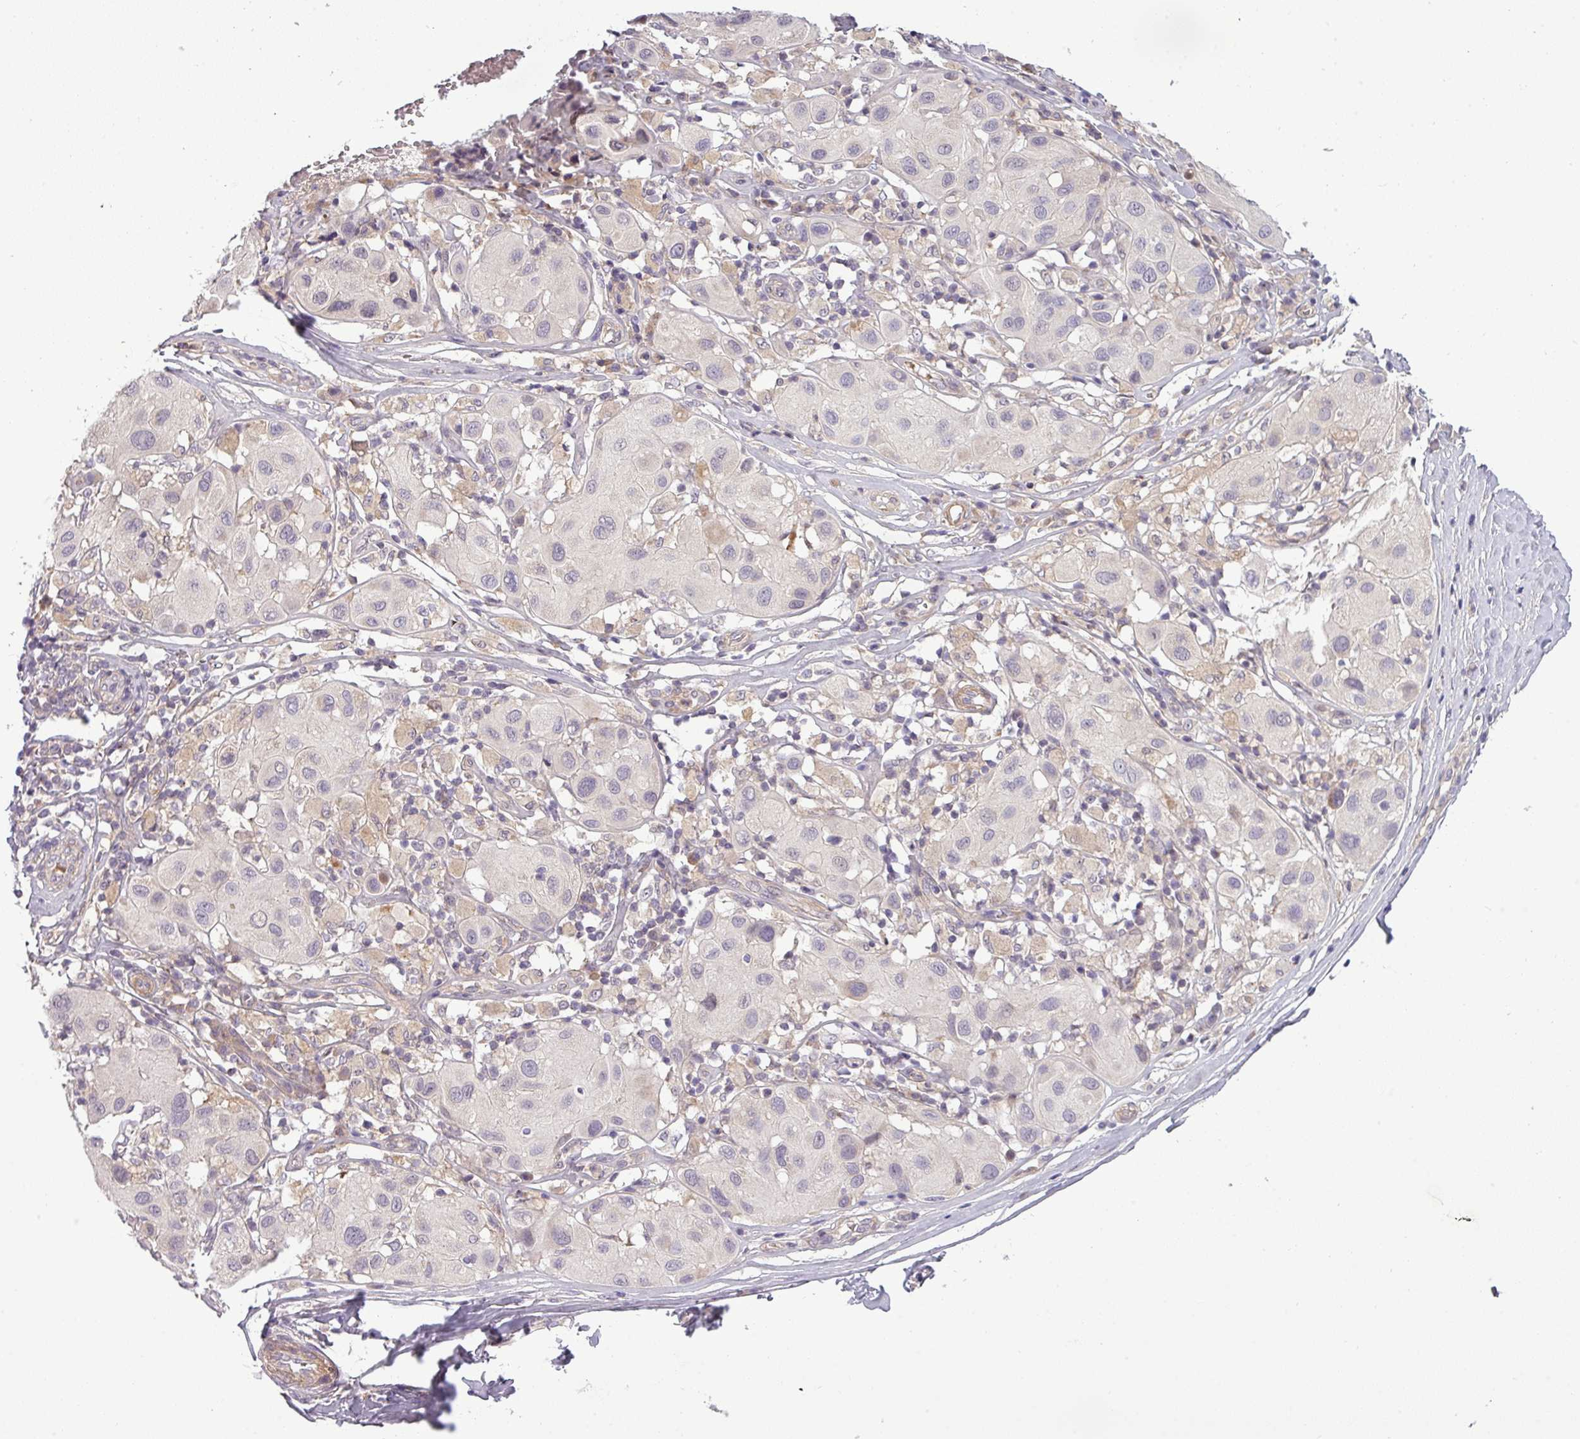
{"staining": {"intensity": "negative", "quantity": "none", "location": "none"}, "tissue": "melanoma", "cell_type": "Tumor cells", "image_type": "cancer", "snomed": [{"axis": "morphology", "description": "Malignant melanoma, Metastatic site"}, {"axis": "topography", "description": "Skin"}], "caption": "A histopathology image of melanoma stained for a protein exhibits no brown staining in tumor cells. (Stains: DAB IHC with hematoxylin counter stain, Microscopy: brightfield microscopy at high magnification).", "gene": "ZNF35", "patient": {"sex": "male", "age": 41}}